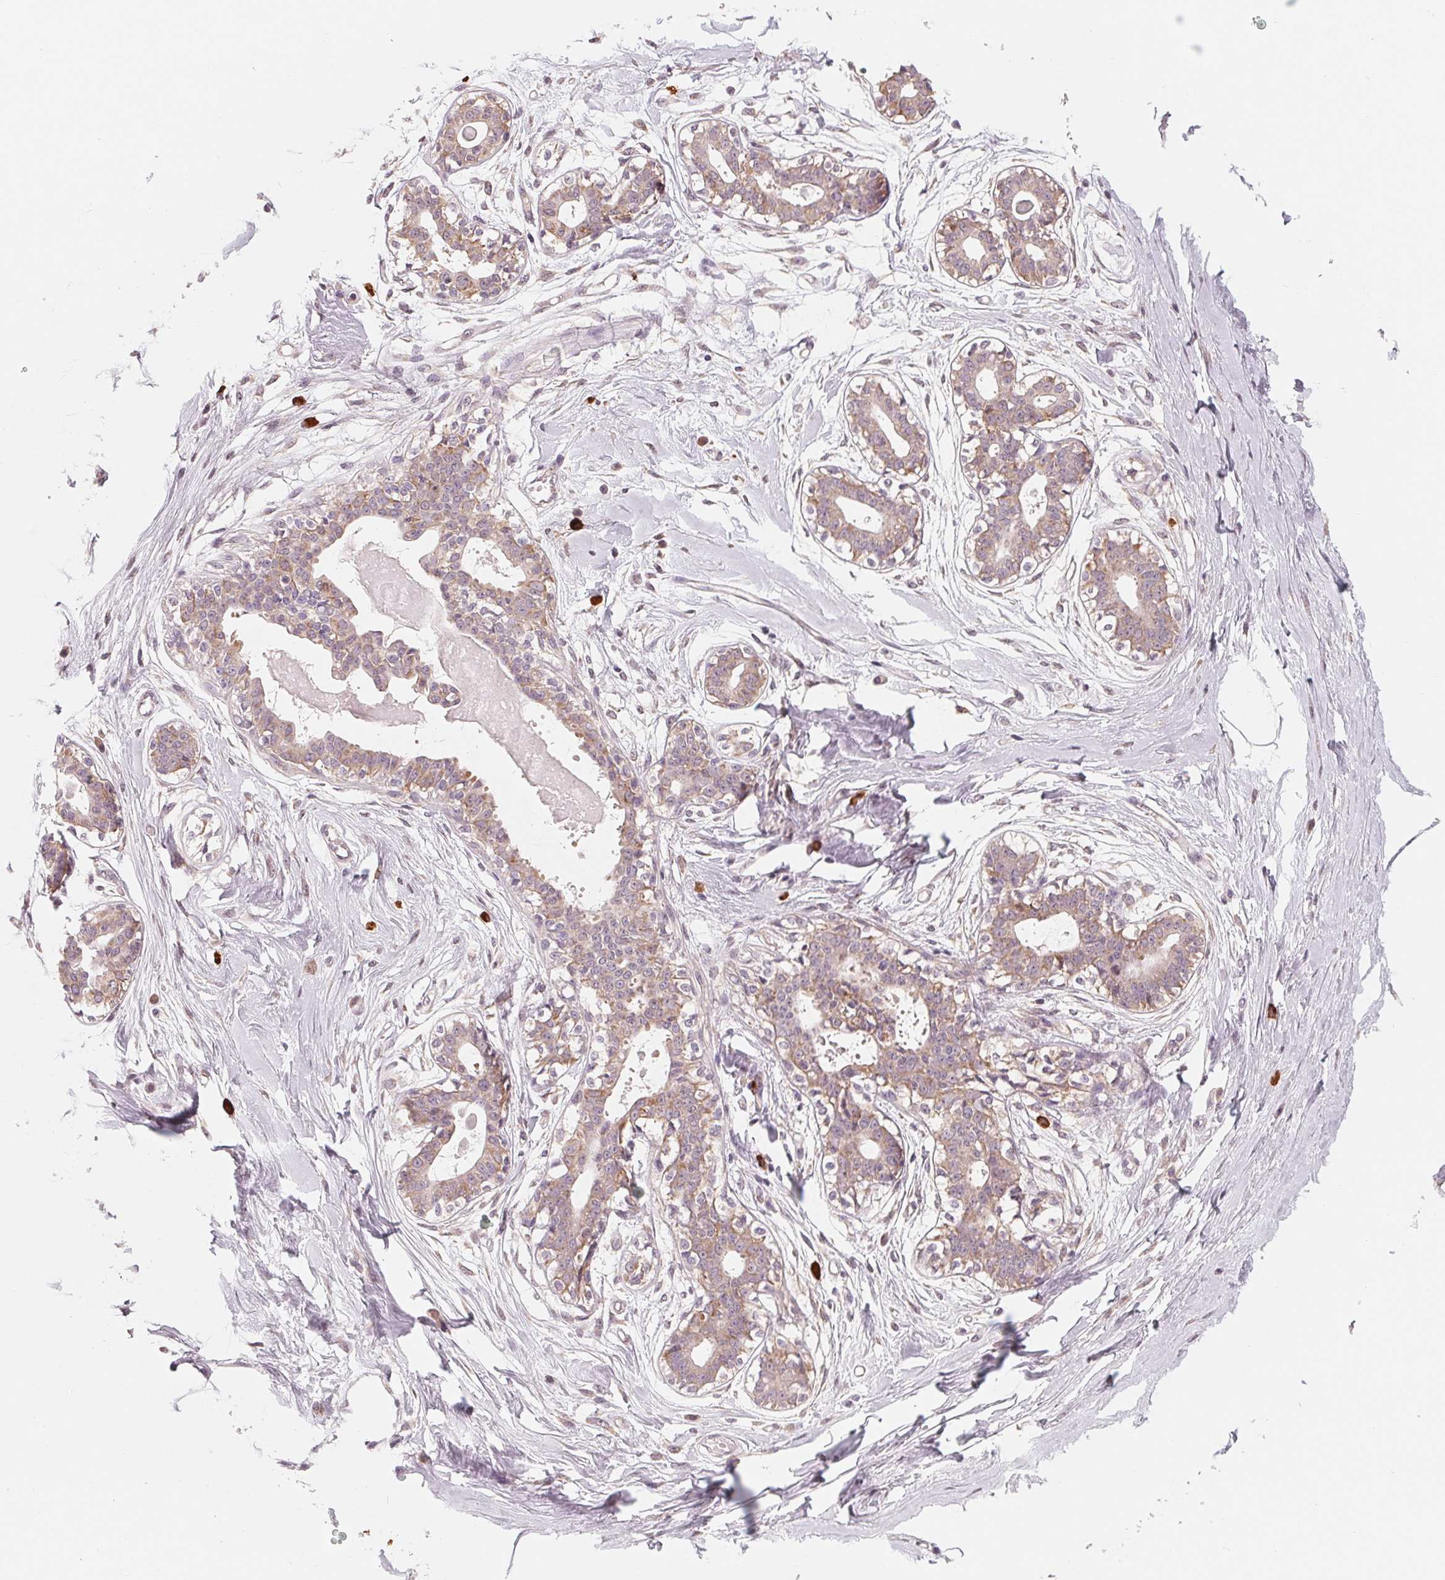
{"staining": {"intensity": "negative", "quantity": "none", "location": "none"}, "tissue": "breast", "cell_type": "Adipocytes", "image_type": "normal", "snomed": [{"axis": "morphology", "description": "Normal tissue, NOS"}, {"axis": "topography", "description": "Breast"}], "caption": "Protein analysis of benign breast exhibits no significant positivity in adipocytes. (Stains: DAB (3,3'-diaminobenzidine) IHC with hematoxylin counter stain, Microscopy: brightfield microscopy at high magnification).", "gene": "GIGYF2", "patient": {"sex": "female", "age": 45}}